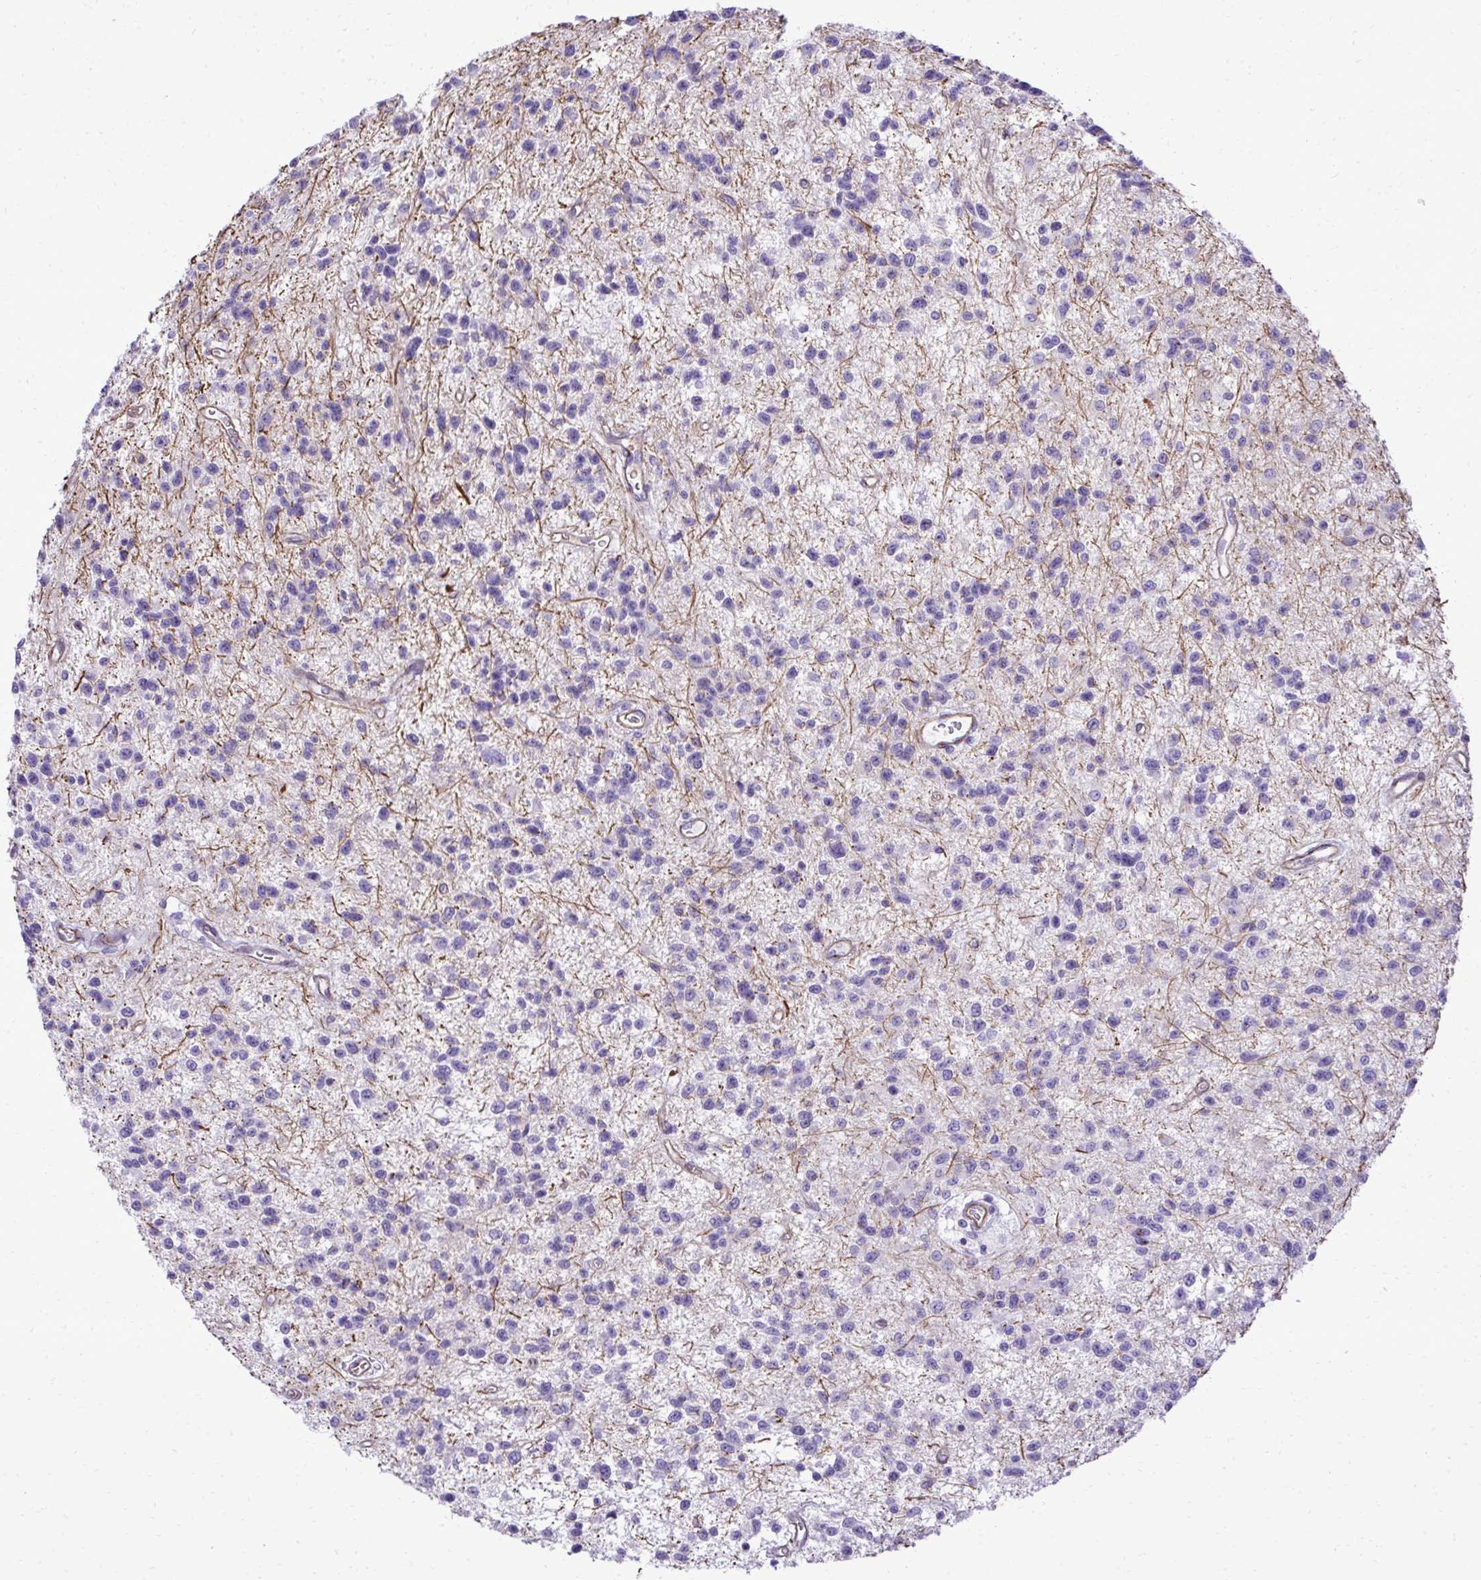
{"staining": {"intensity": "negative", "quantity": "none", "location": "none"}, "tissue": "glioma", "cell_type": "Tumor cells", "image_type": "cancer", "snomed": [{"axis": "morphology", "description": "Glioma, malignant, Low grade"}, {"axis": "topography", "description": "Brain"}], "caption": "An image of human glioma is negative for staining in tumor cells. Nuclei are stained in blue.", "gene": "PITPNM3", "patient": {"sex": "male", "age": 43}}